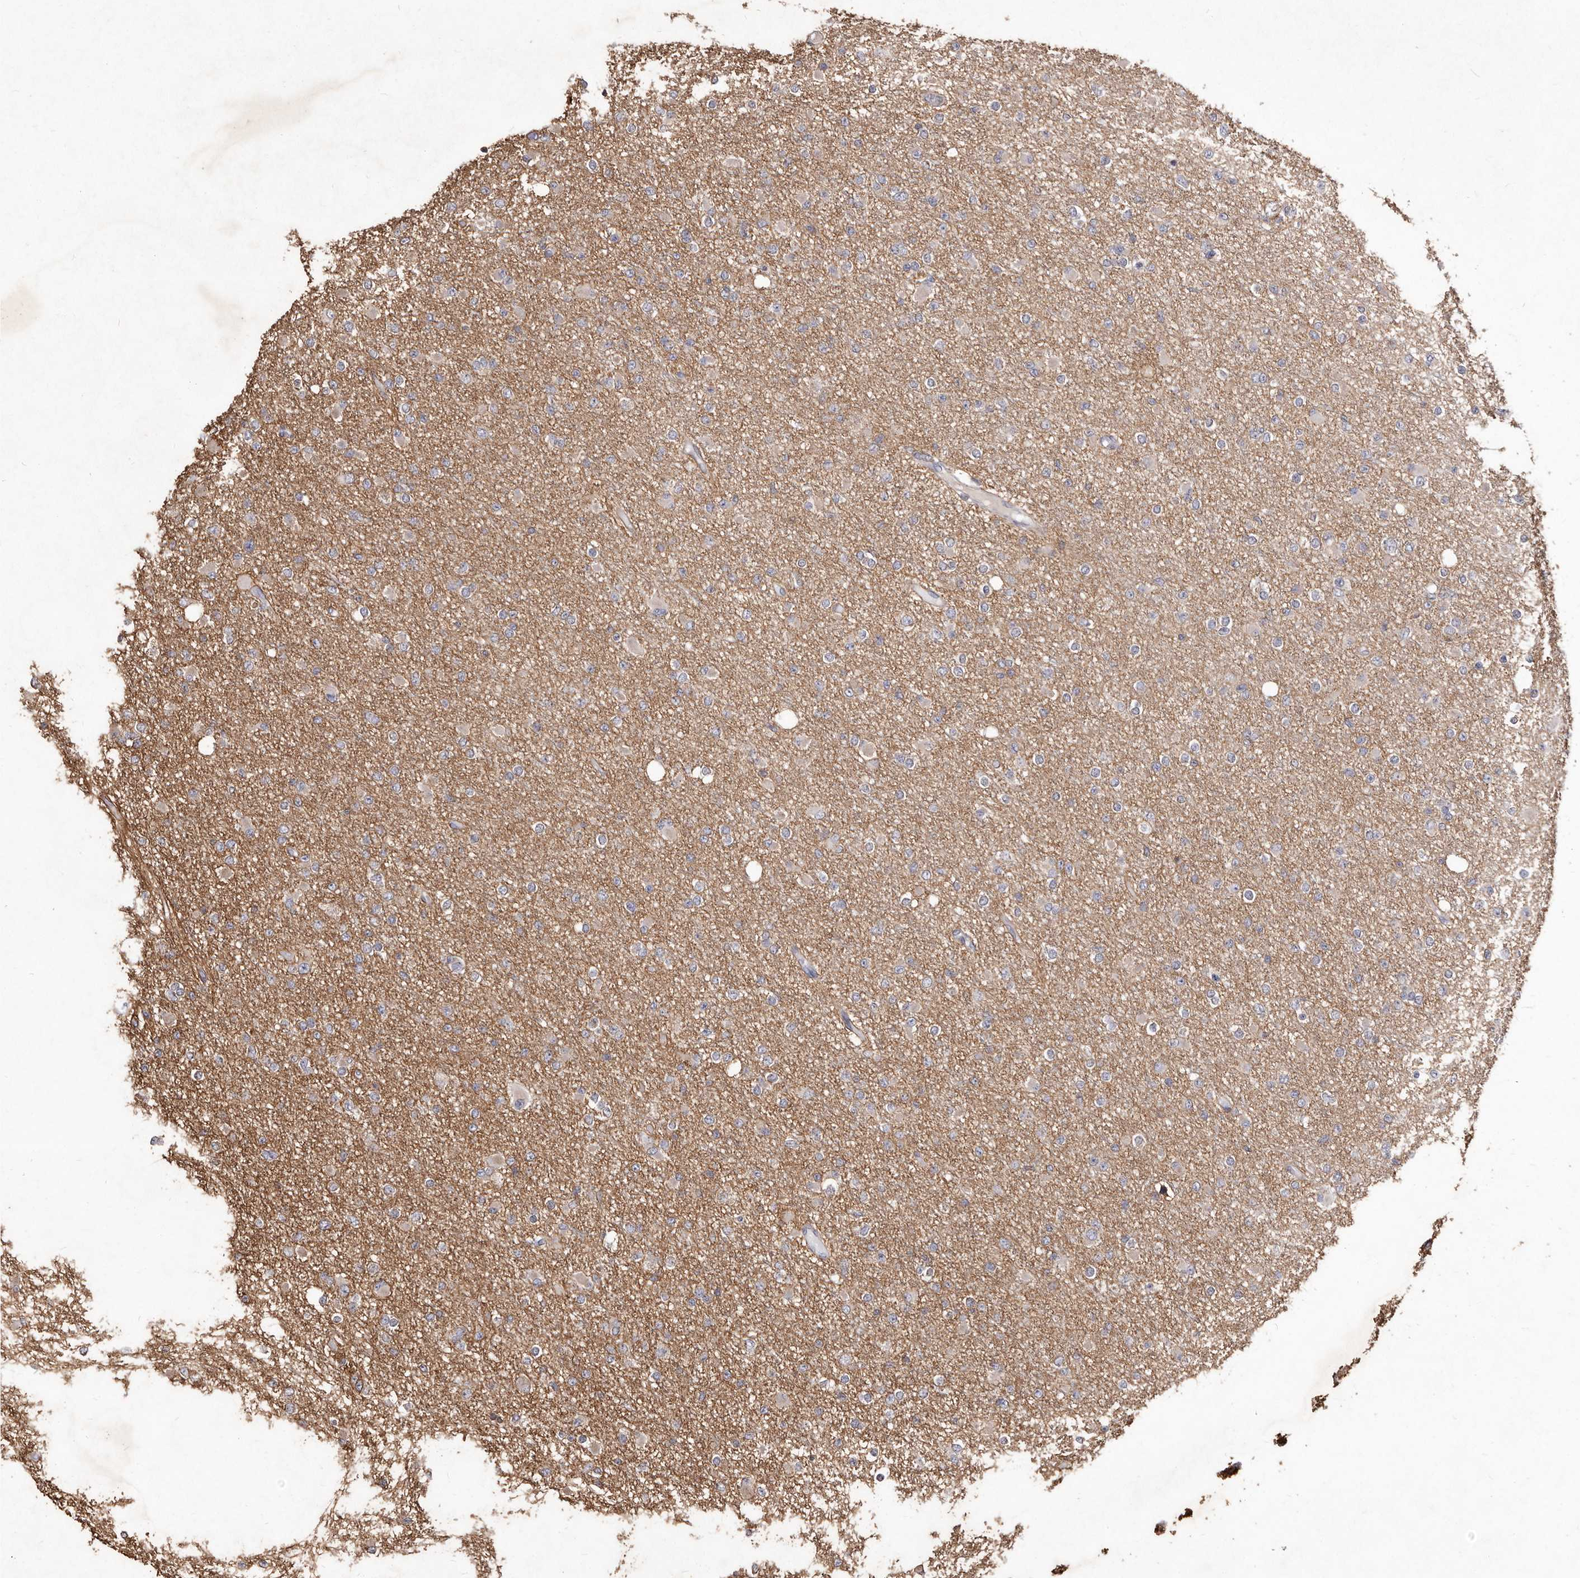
{"staining": {"intensity": "weak", "quantity": "25%-75%", "location": "cytoplasmic/membranous"}, "tissue": "glioma", "cell_type": "Tumor cells", "image_type": "cancer", "snomed": [{"axis": "morphology", "description": "Glioma, malignant, Low grade"}, {"axis": "topography", "description": "Brain"}], "caption": "A low amount of weak cytoplasmic/membranous staining is appreciated in approximately 25%-75% of tumor cells in malignant glioma (low-grade) tissue. Using DAB (brown) and hematoxylin (blue) stains, captured at high magnification using brightfield microscopy.", "gene": "STEAP2", "patient": {"sex": "female", "age": 22}}